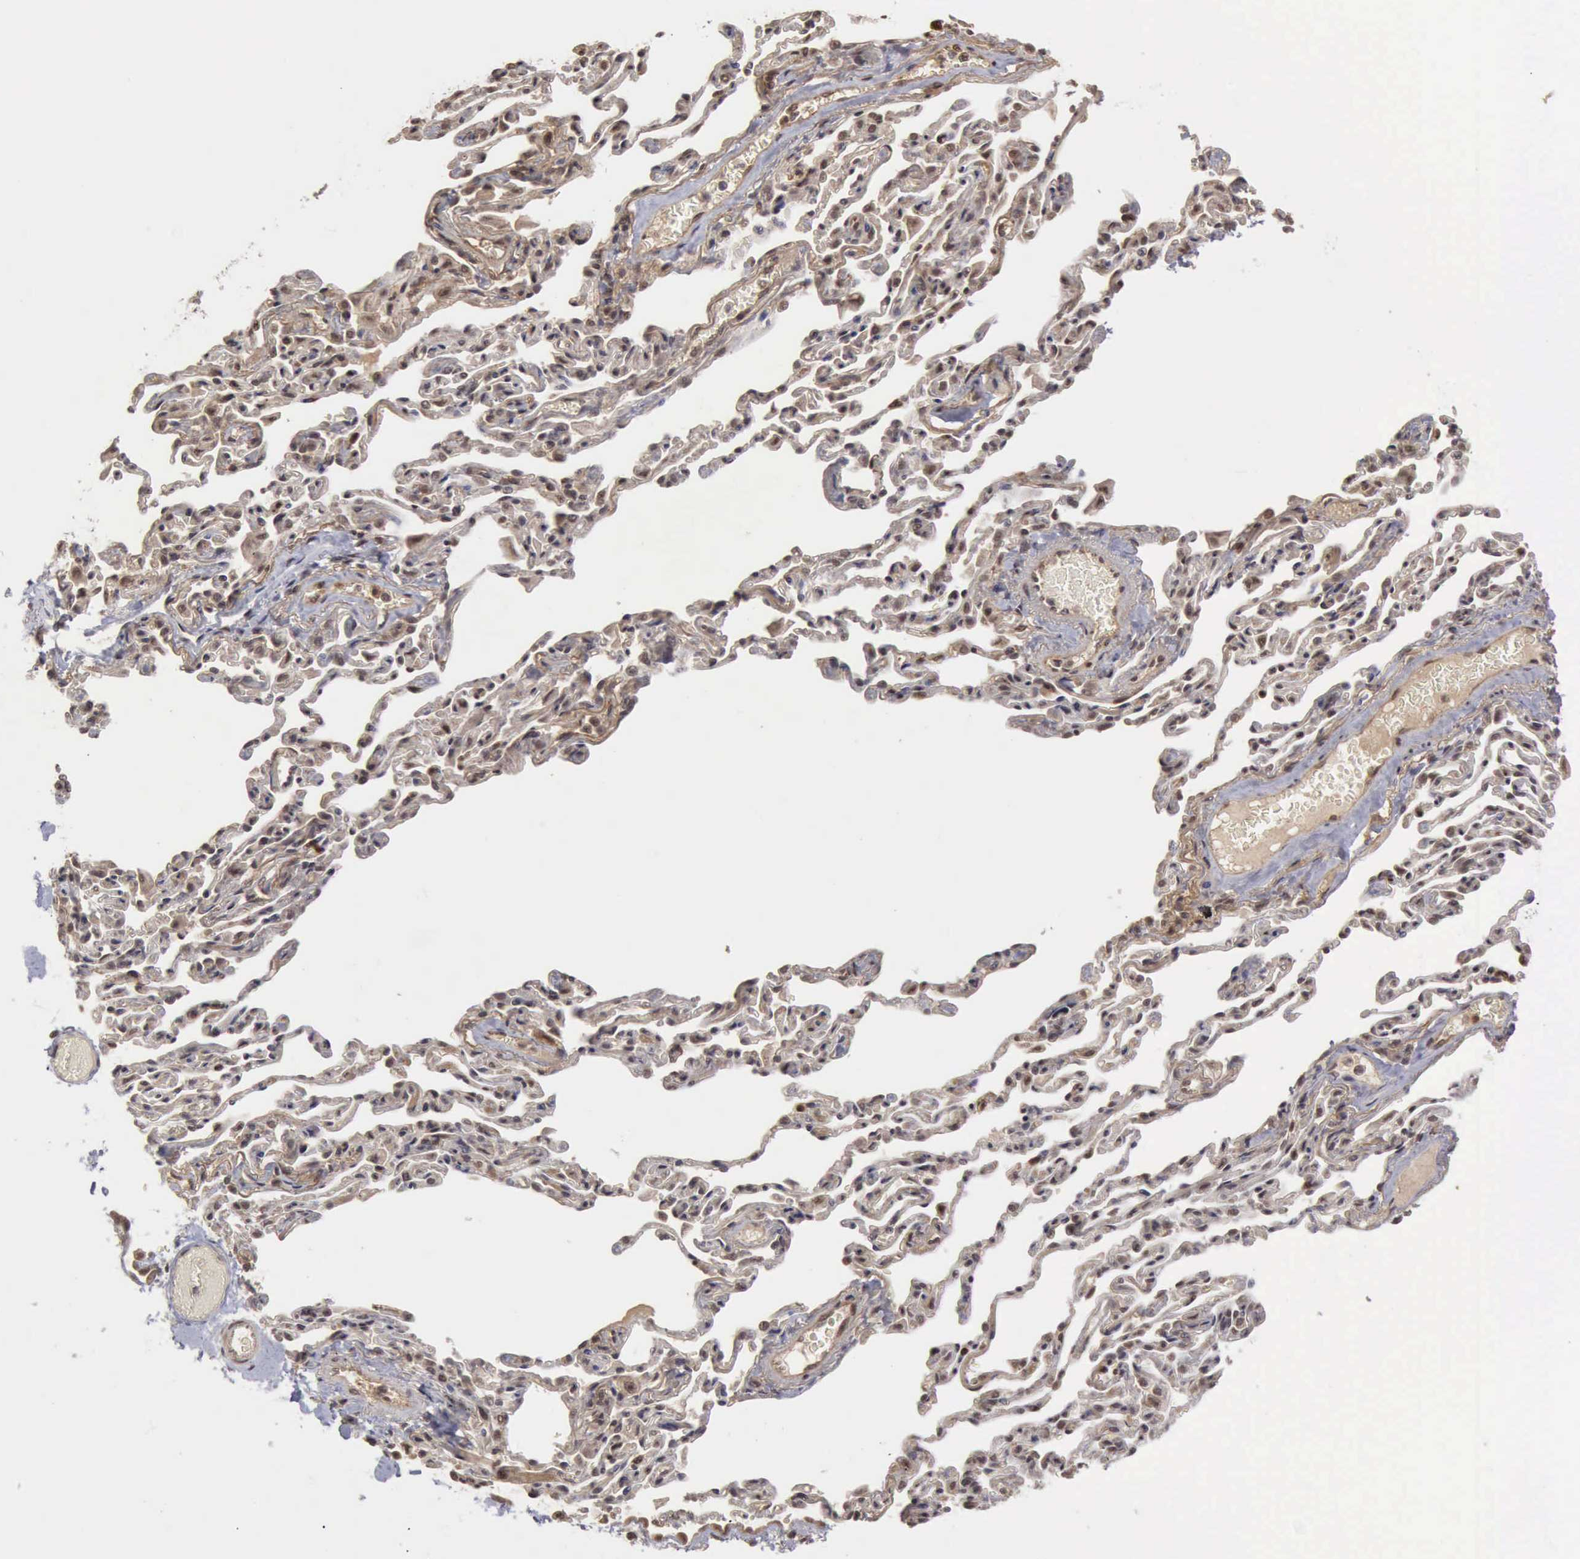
{"staining": {"intensity": "moderate", "quantity": ">75%", "location": "cytoplasmic/membranous,nuclear"}, "tissue": "bronchus", "cell_type": "Respiratory epithelial cells", "image_type": "normal", "snomed": [{"axis": "morphology", "description": "Normal tissue, NOS"}, {"axis": "topography", "description": "Cartilage tissue"}, {"axis": "topography", "description": "Bronchus"}, {"axis": "topography", "description": "Lung"}], "caption": "Immunohistochemistry (IHC) micrograph of normal bronchus: bronchus stained using immunohistochemistry exhibits medium levels of moderate protein expression localized specifically in the cytoplasmic/membranous,nuclear of respiratory epithelial cells, appearing as a cytoplasmic/membranous,nuclear brown color.", "gene": "CDKN2A", "patient": {"sex": "male", "age": 64}}